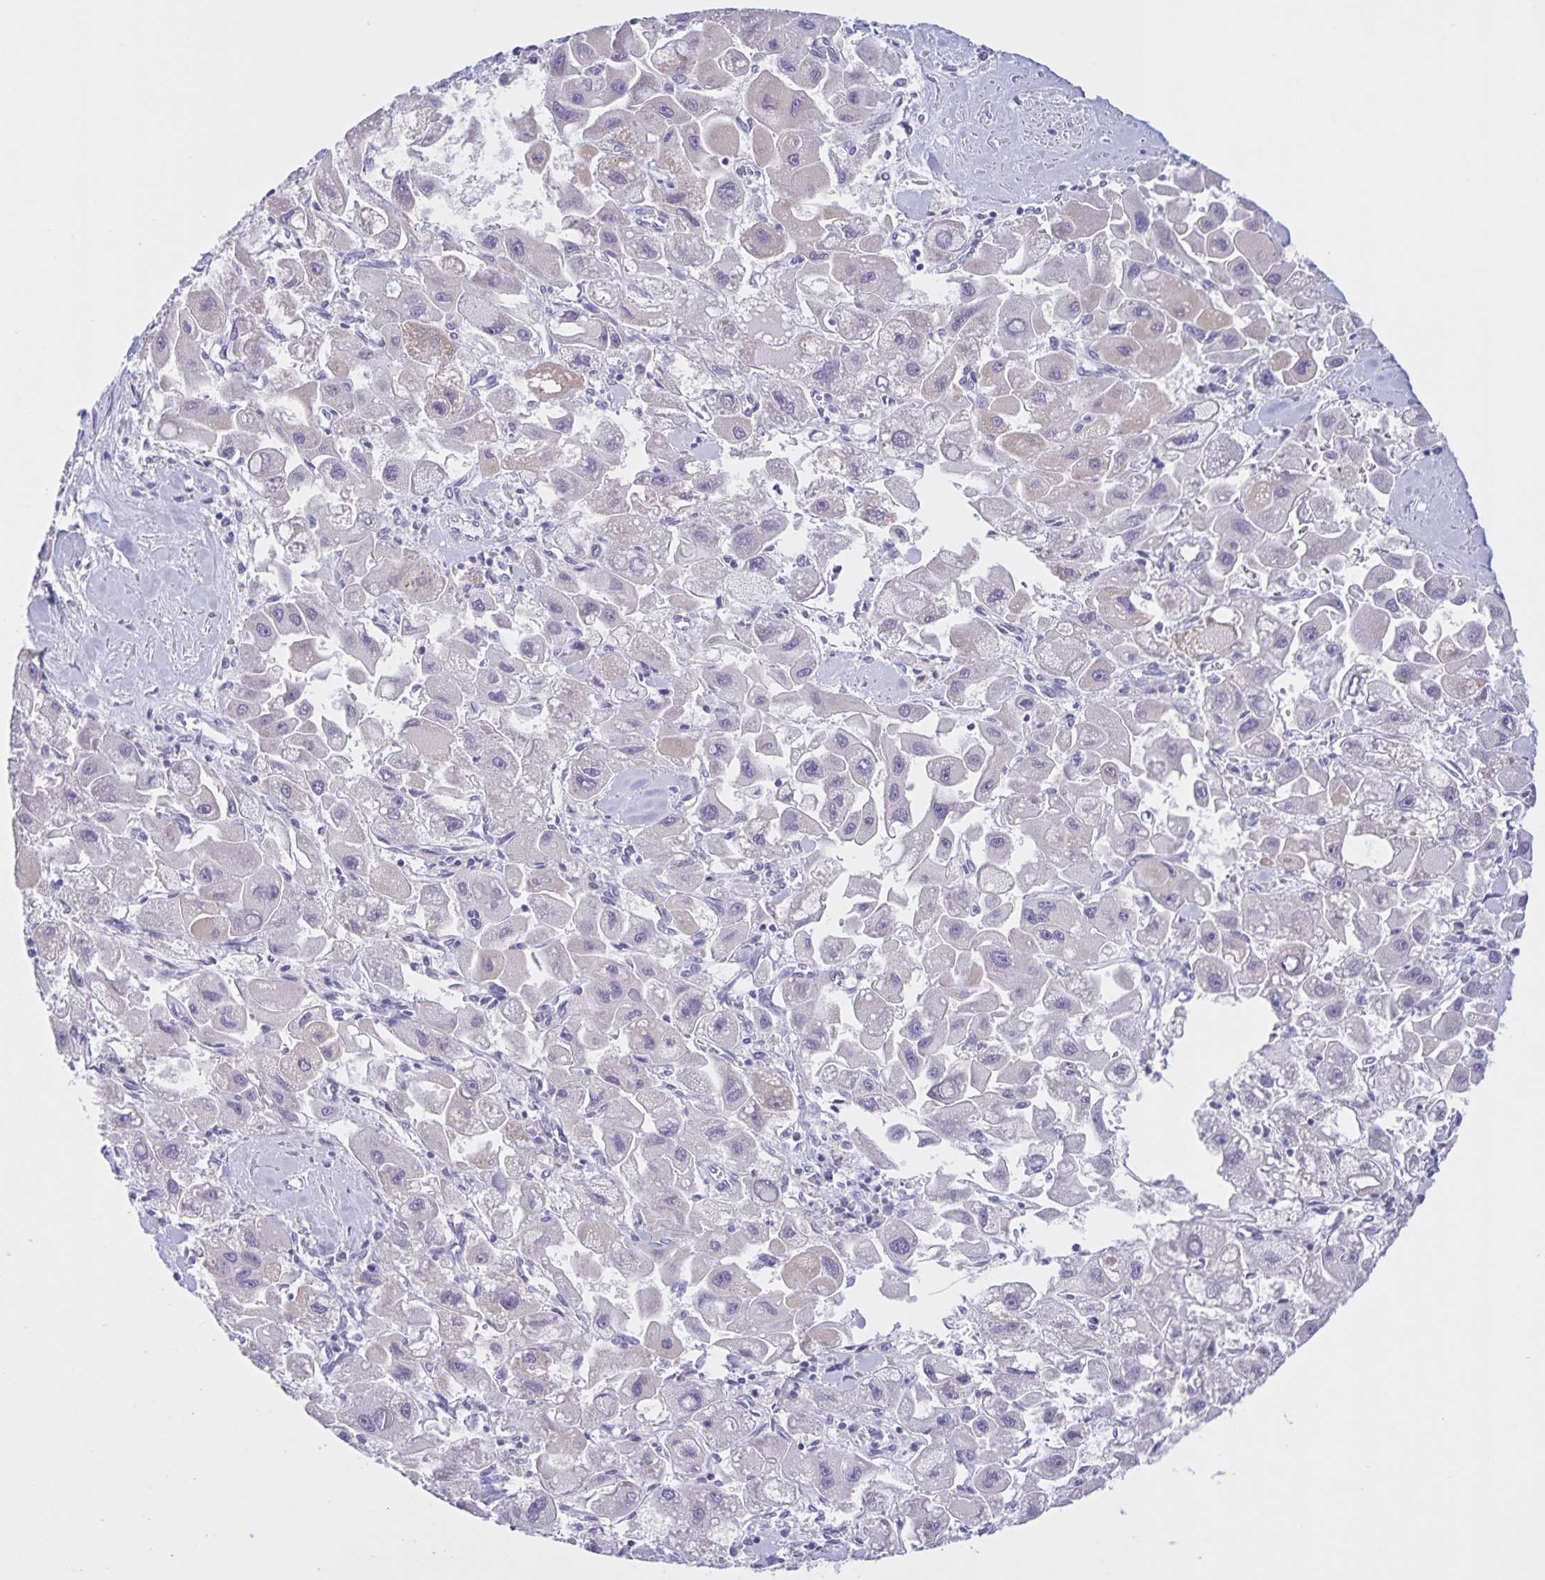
{"staining": {"intensity": "negative", "quantity": "none", "location": "none"}, "tissue": "liver cancer", "cell_type": "Tumor cells", "image_type": "cancer", "snomed": [{"axis": "morphology", "description": "Carcinoma, Hepatocellular, NOS"}, {"axis": "topography", "description": "Liver"}], "caption": "A micrograph of human liver cancer (hepatocellular carcinoma) is negative for staining in tumor cells. Brightfield microscopy of immunohistochemistry (IHC) stained with DAB (brown) and hematoxylin (blue), captured at high magnification.", "gene": "DMGDH", "patient": {"sex": "male", "age": 24}}